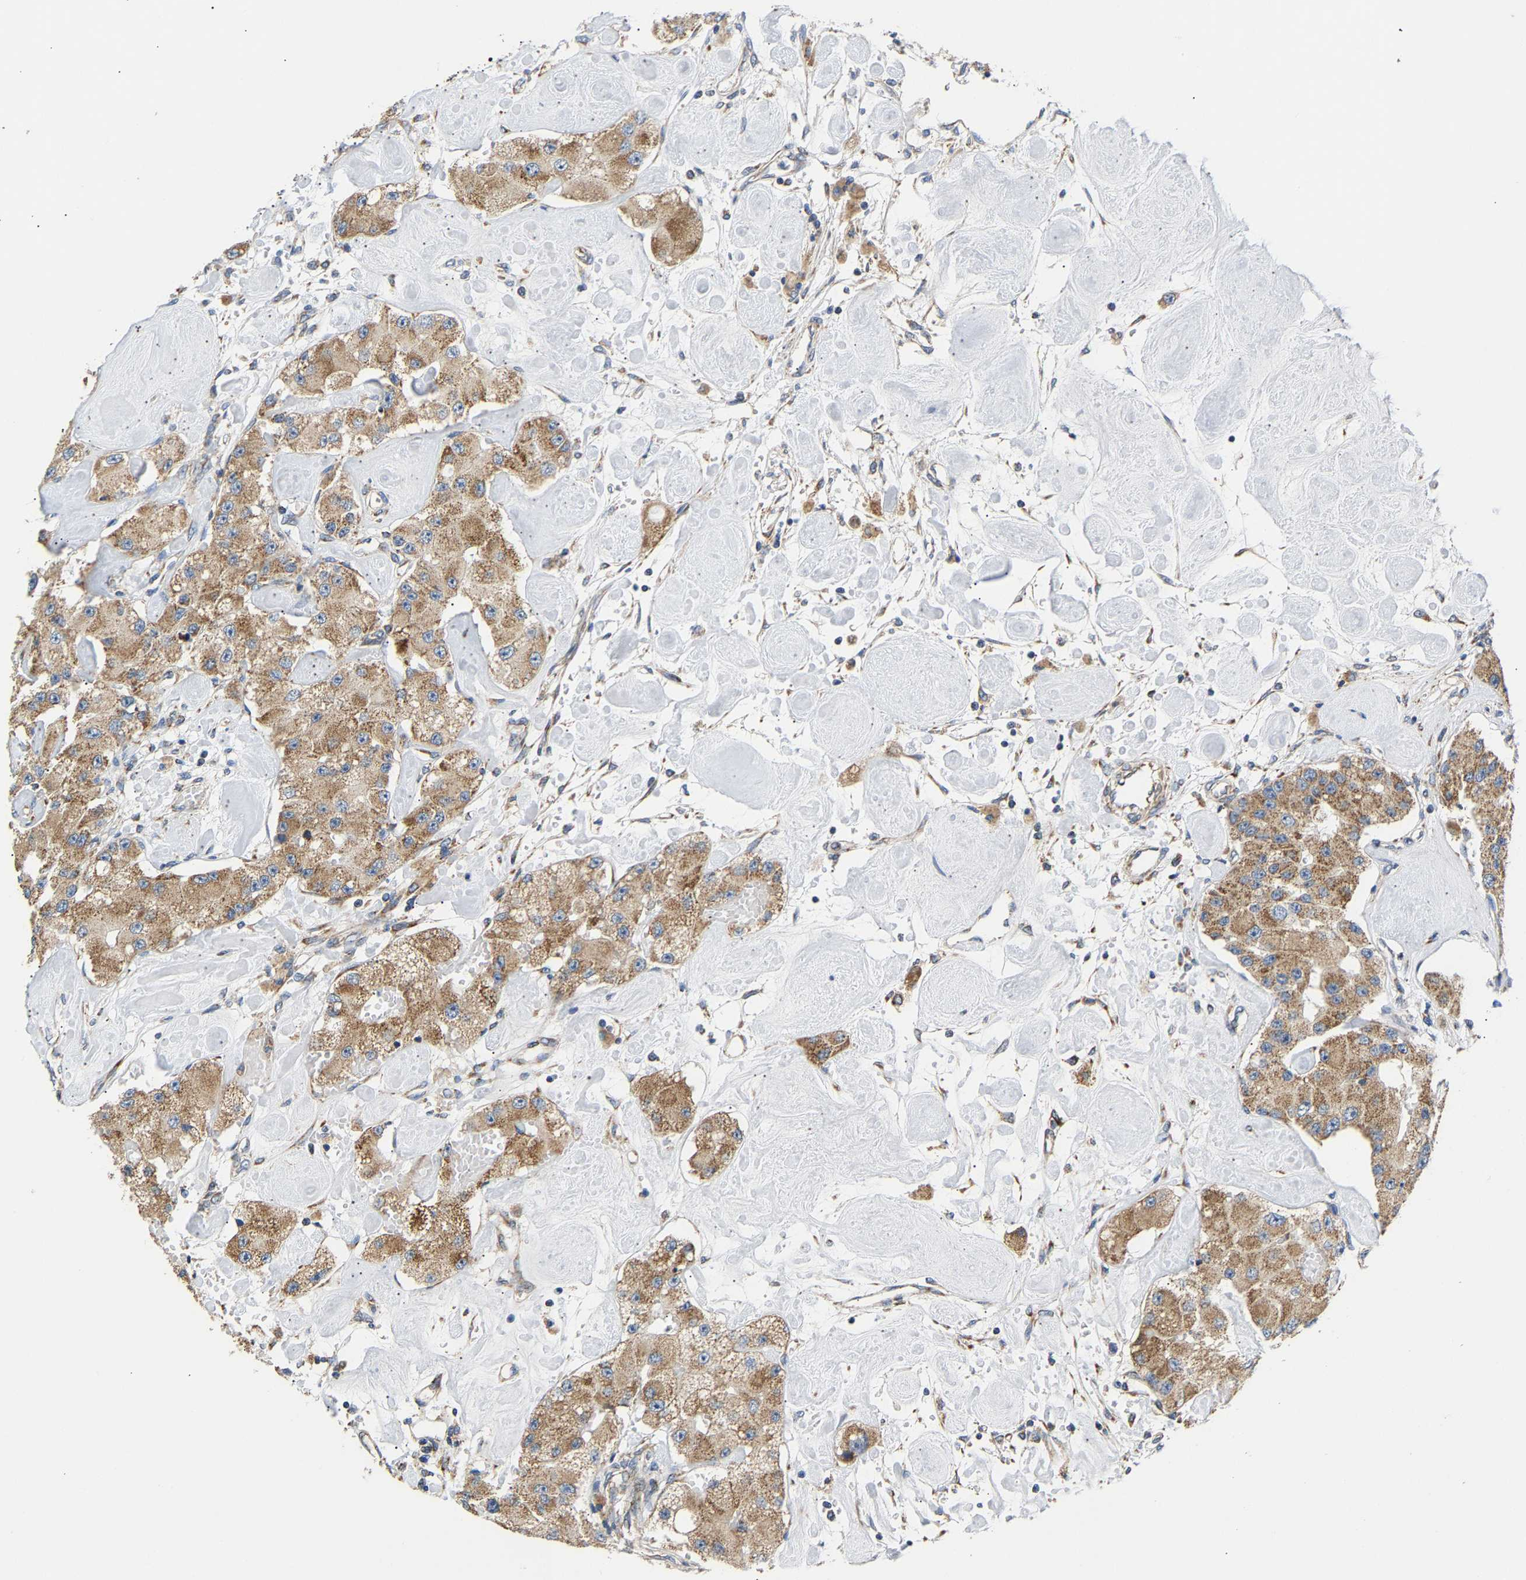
{"staining": {"intensity": "moderate", "quantity": ">75%", "location": "cytoplasmic/membranous"}, "tissue": "carcinoid", "cell_type": "Tumor cells", "image_type": "cancer", "snomed": [{"axis": "morphology", "description": "Carcinoid, malignant, NOS"}, {"axis": "topography", "description": "Pancreas"}], "caption": "A medium amount of moderate cytoplasmic/membranous expression is seen in about >75% of tumor cells in carcinoid (malignant) tissue.", "gene": "TMEM168", "patient": {"sex": "male", "age": 41}}